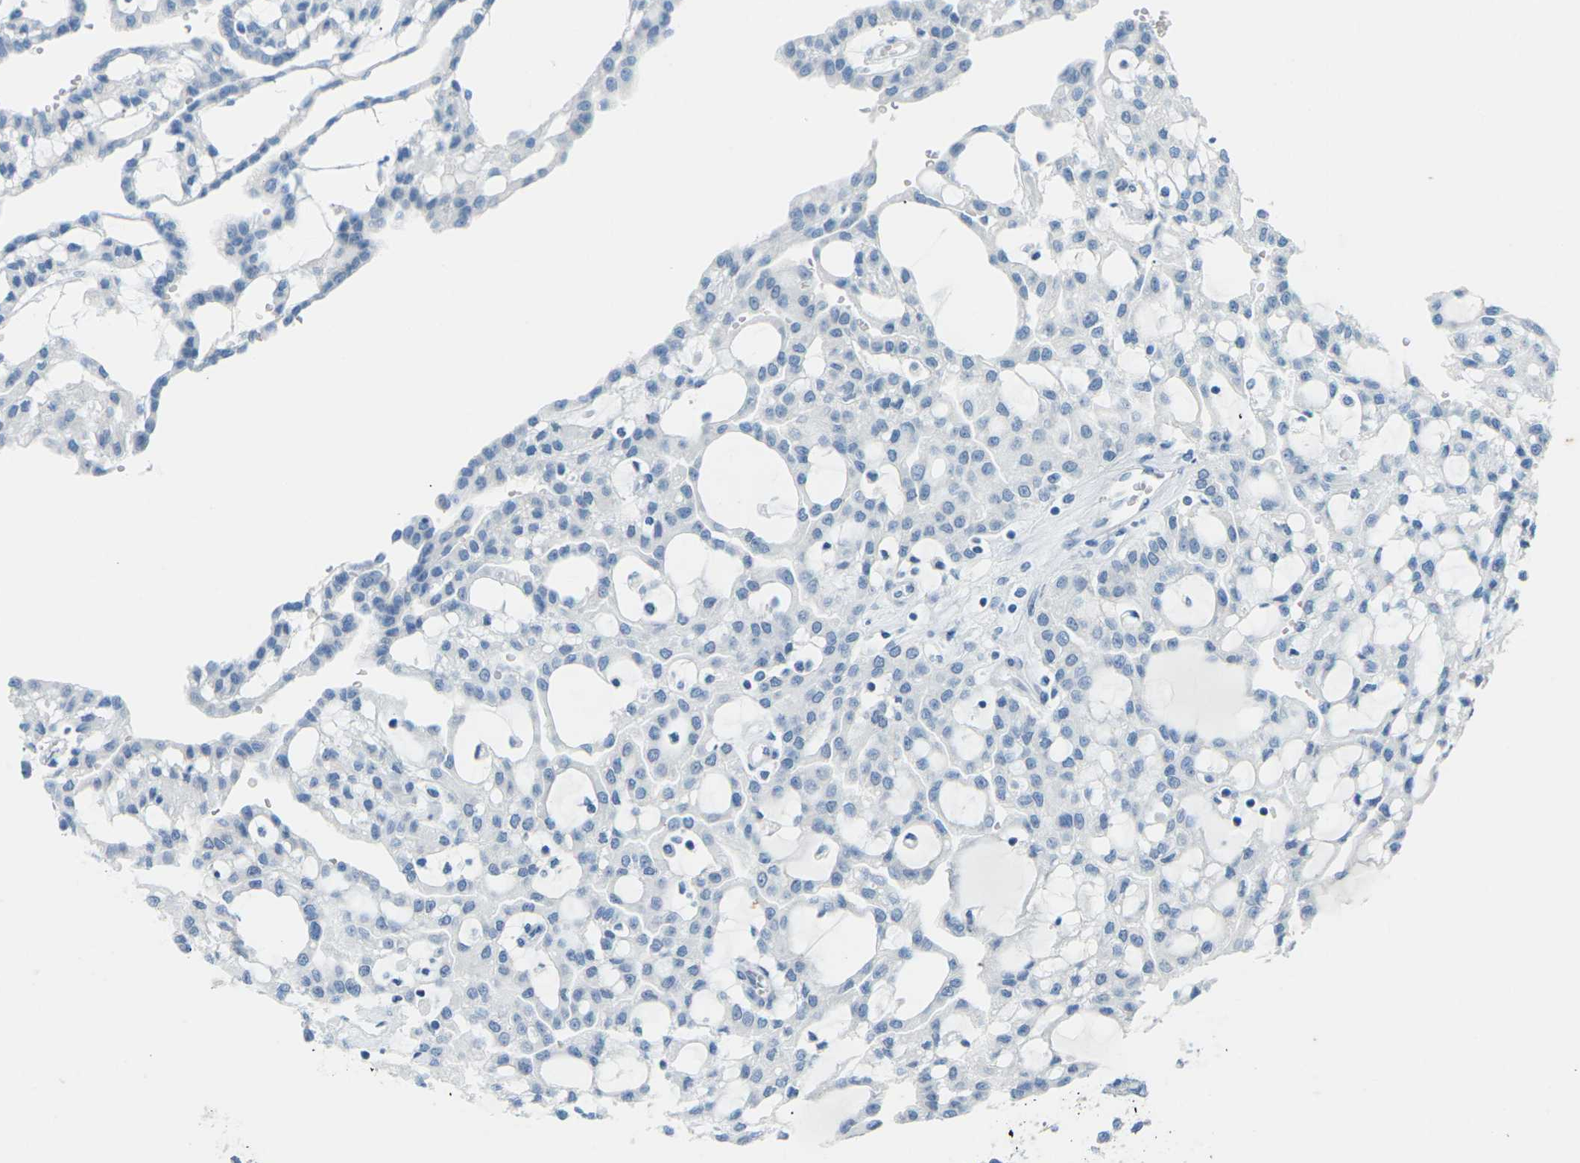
{"staining": {"intensity": "negative", "quantity": "none", "location": "none"}, "tissue": "renal cancer", "cell_type": "Tumor cells", "image_type": "cancer", "snomed": [{"axis": "morphology", "description": "Adenocarcinoma, NOS"}, {"axis": "topography", "description": "Kidney"}], "caption": "A histopathology image of adenocarcinoma (renal) stained for a protein shows no brown staining in tumor cells.", "gene": "CDH16", "patient": {"sex": "male", "age": 63}}